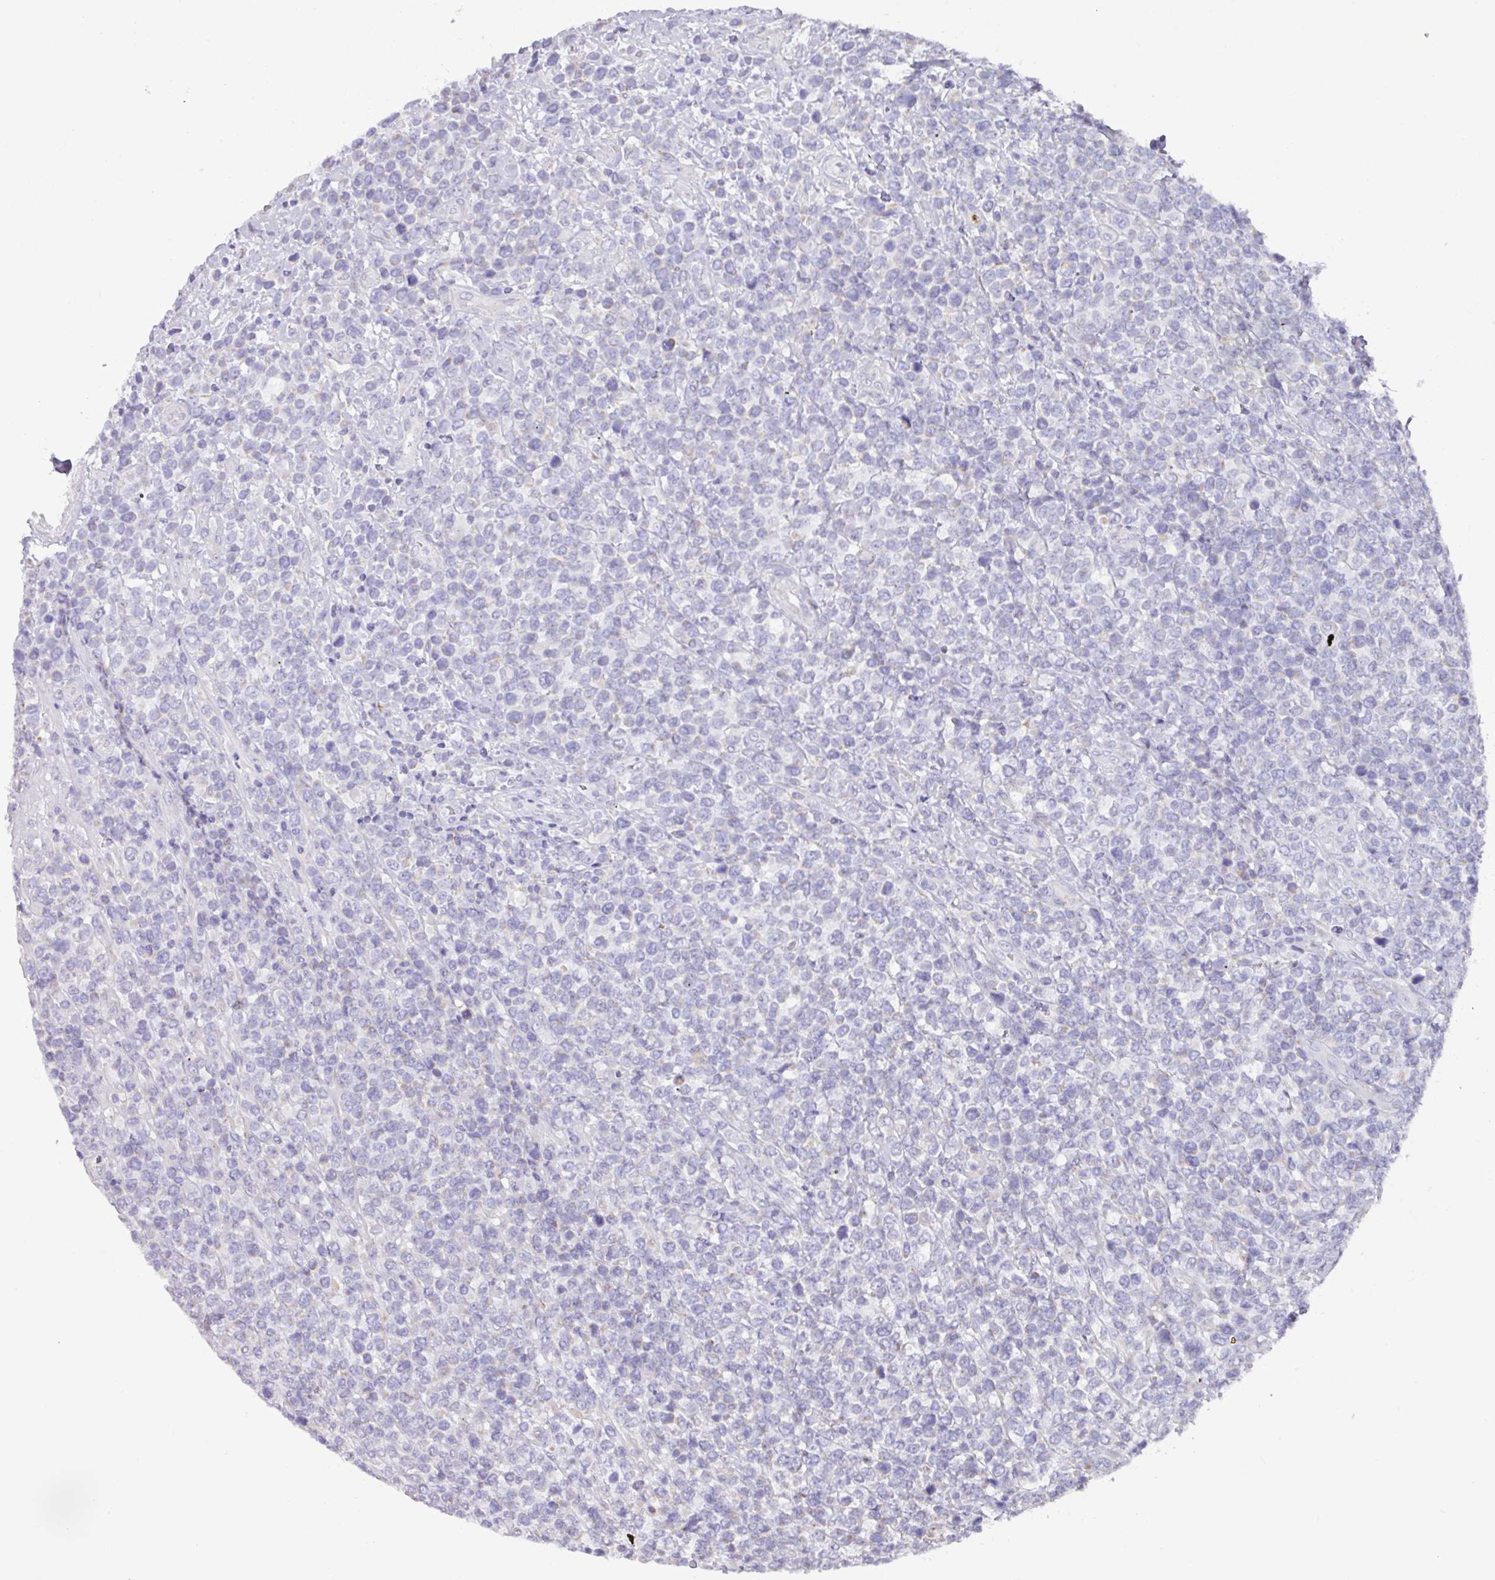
{"staining": {"intensity": "negative", "quantity": "none", "location": "none"}, "tissue": "lymphoma", "cell_type": "Tumor cells", "image_type": "cancer", "snomed": [{"axis": "morphology", "description": "Malignant lymphoma, non-Hodgkin's type, High grade"}, {"axis": "topography", "description": "Soft tissue"}], "caption": "IHC histopathology image of human malignant lymphoma, non-Hodgkin's type (high-grade) stained for a protein (brown), which reveals no staining in tumor cells.", "gene": "MT-ND4", "patient": {"sex": "female", "age": 56}}